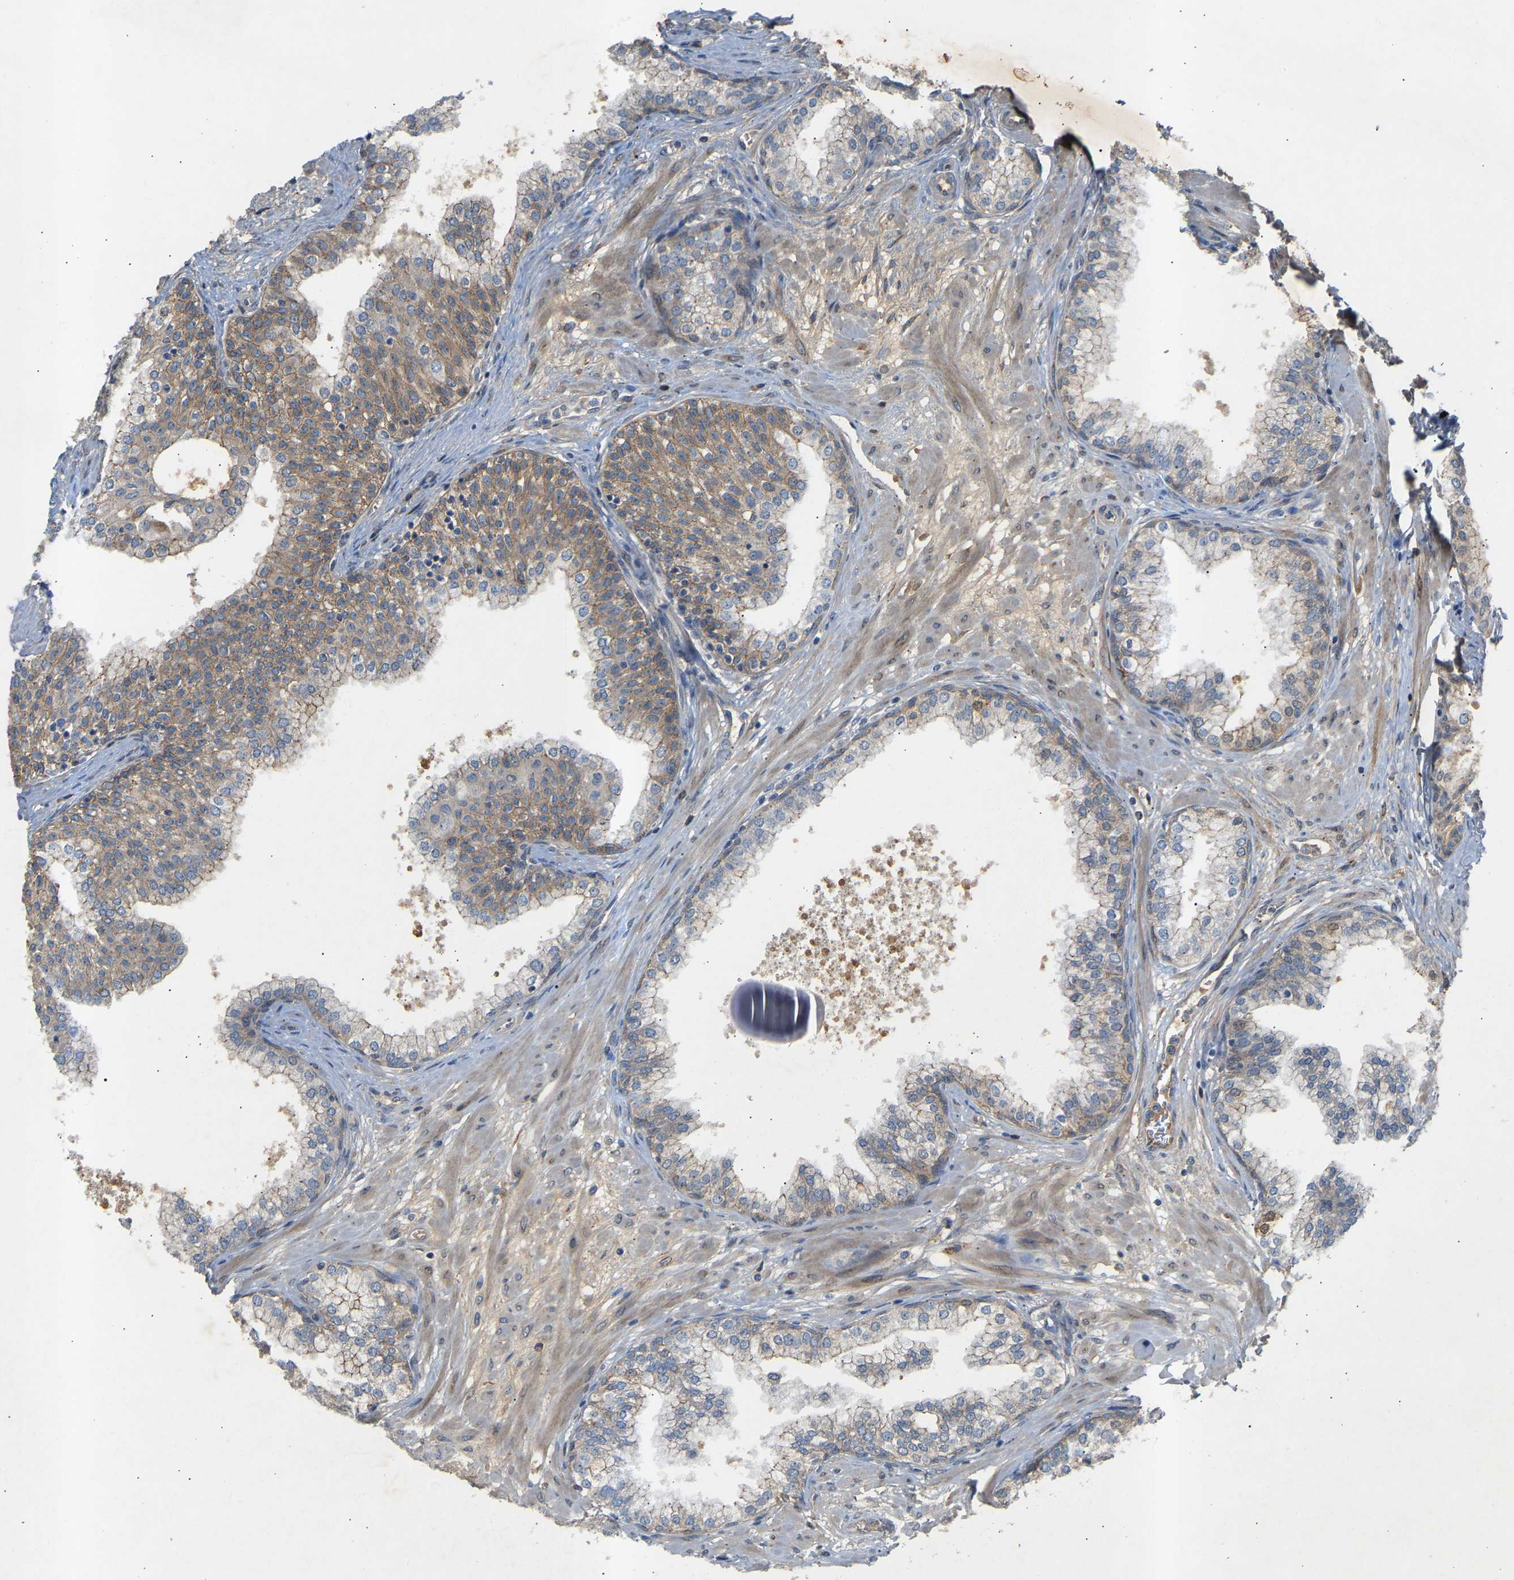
{"staining": {"intensity": "moderate", "quantity": ">75%", "location": "cytoplasmic/membranous"}, "tissue": "prostate", "cell_type": "Glandular cells", "image_type": "normal", "snomed": [{"axis": "morphology", "description": "Normal tissue, NOS"}, {"axis": "morphology", "description": "Urothelial carcinoma, Low grade"}, {"axis": "topography", "description": "Urinary bladder"}, {"axis": "topography", "description": "Prostate"}], "caption": "High-magnification brightfield microscopy of normal prostate stained with DAB (brown) and counterstained with hematoxylin (blue). glandular cells exhibit moderate cytoplasmic/membranous staining is present in about>75% of cells.", "gene": "ATP5MF", "patient": {"sex": "male", "age": 60}}